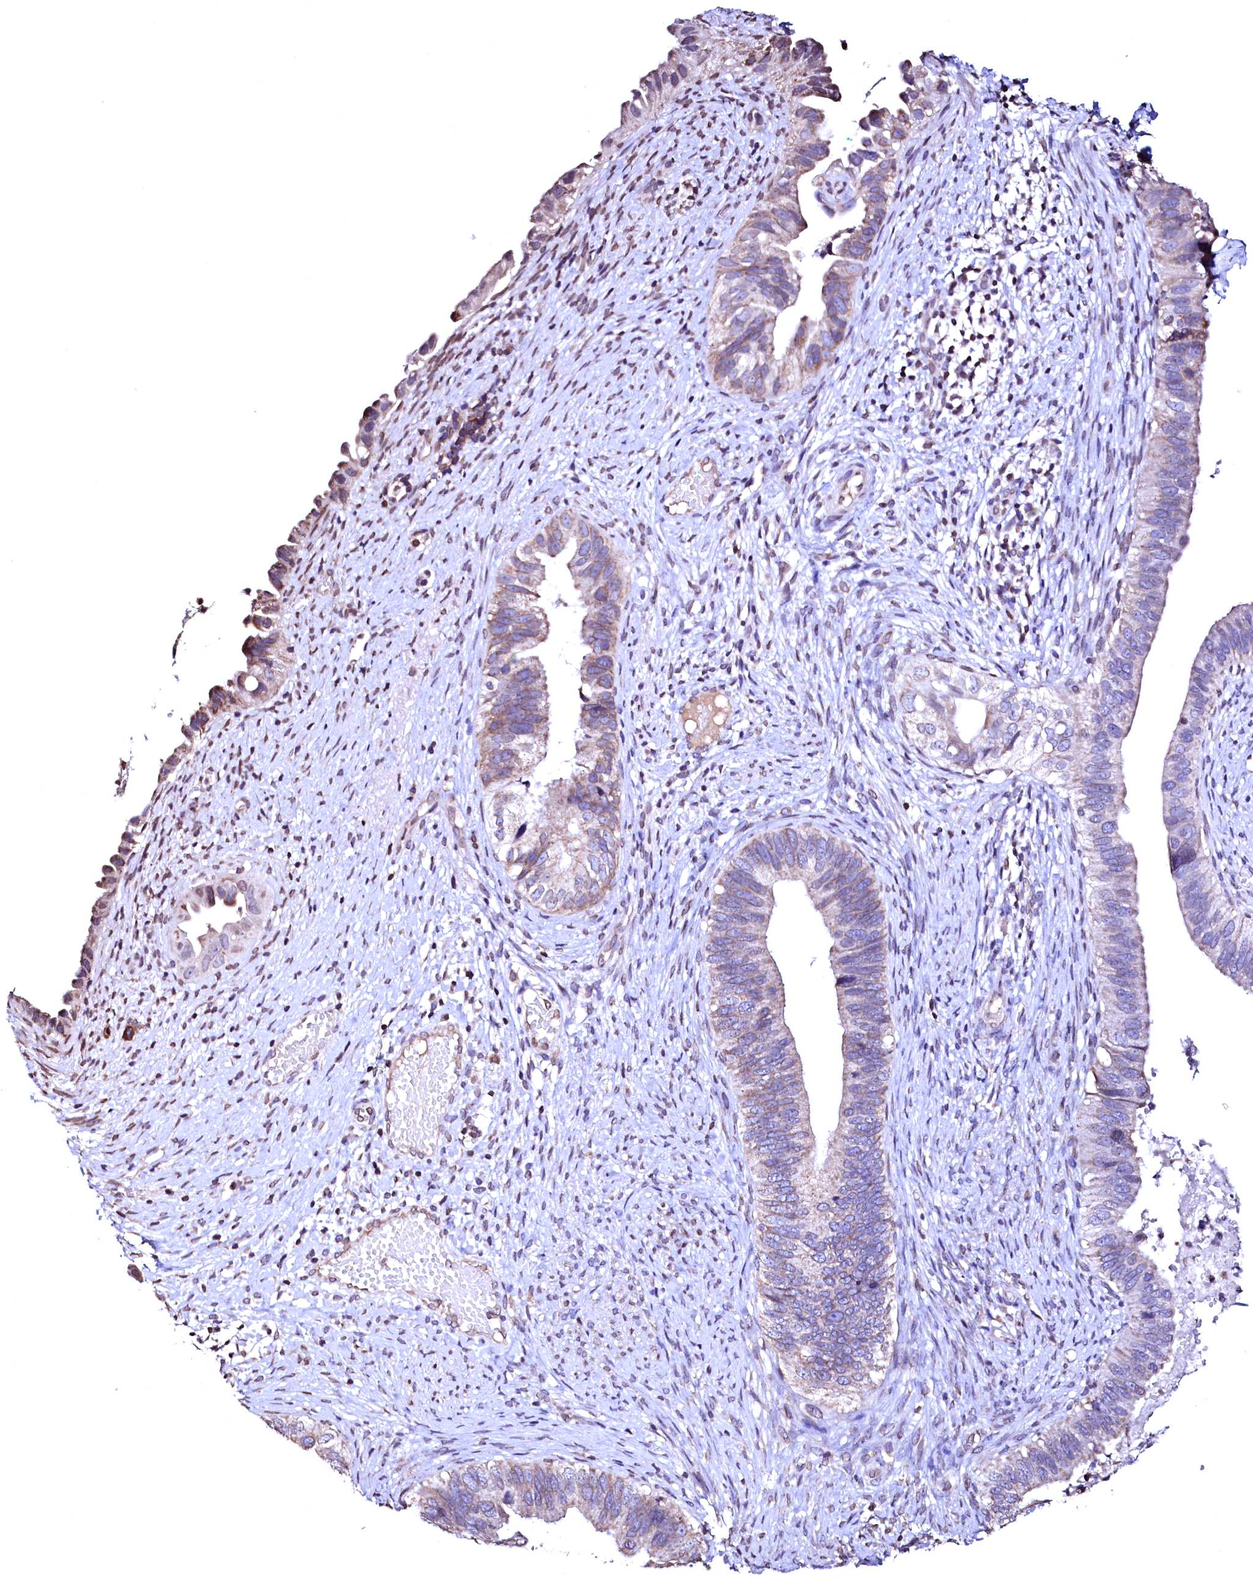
{"staining": {"intensity": "weak", "quantity": "<25%", "location": "cytoplasmic/membranous"}, "tissue": "cervical cancer", "cell_type": "Tumor cells", "image_type": "cancer", "snomed": [{"axis": "morphology", "description": "Adenocarcinoma, NOS"}, {"axis": "topography", "description": "Cervix"}], "caption": "Immunohistochemistry micrograph of cervical adenocarcinoma stained for a protein (brown), which displays no expression in tumor cells. Brightfield microscopy of immunohistochemistry stained with DAB (brown) and hematoxylin (blue), captured at high magnification.", "gene": "HAND1", "patient": {"sex": "female", "age": 42}}